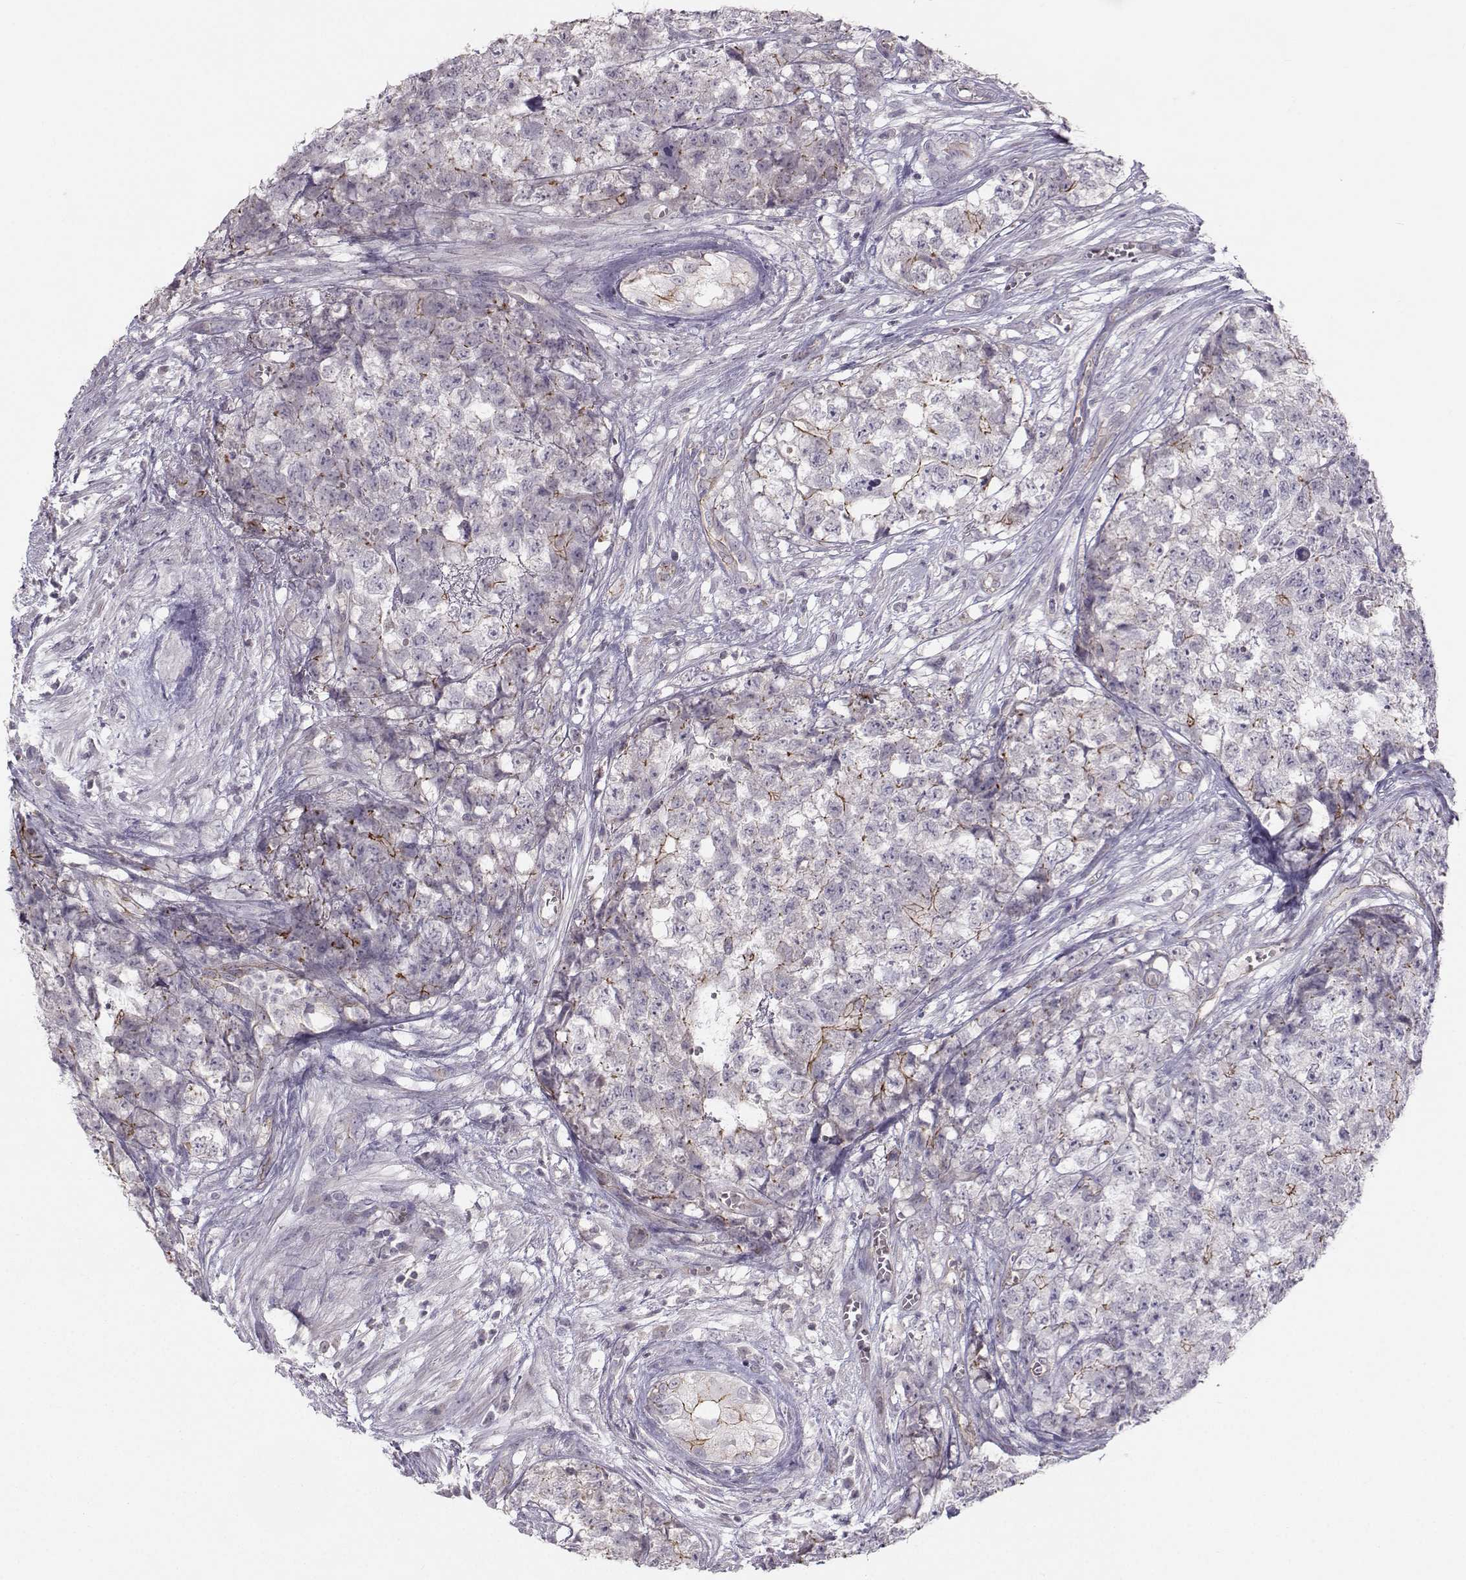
{"staining": {"intensity": "moderate", "quantity": "<25%", "location": "cytoplasmic/membranous"}, "tissue": "testis cancer", "cell_type": "Tumor cells", "image_type": "cancer", "snomed": [{"axis": "morphology", "description": "Seminoma, NOS"}, {"axis": "morphology", "description": "Carcinoma, Embryonal, NOS"}, {"axis": "topography", "description": "Testis"}], "caption": "This is an image of immunohistochemistry (IHC) staining of testis embryonal carcinoma, which shows moderate expression in the cytoplasmic/membranous of tumor cells.", "gene": "MAST1", "patient": {"sex": "male", "age": 22}}